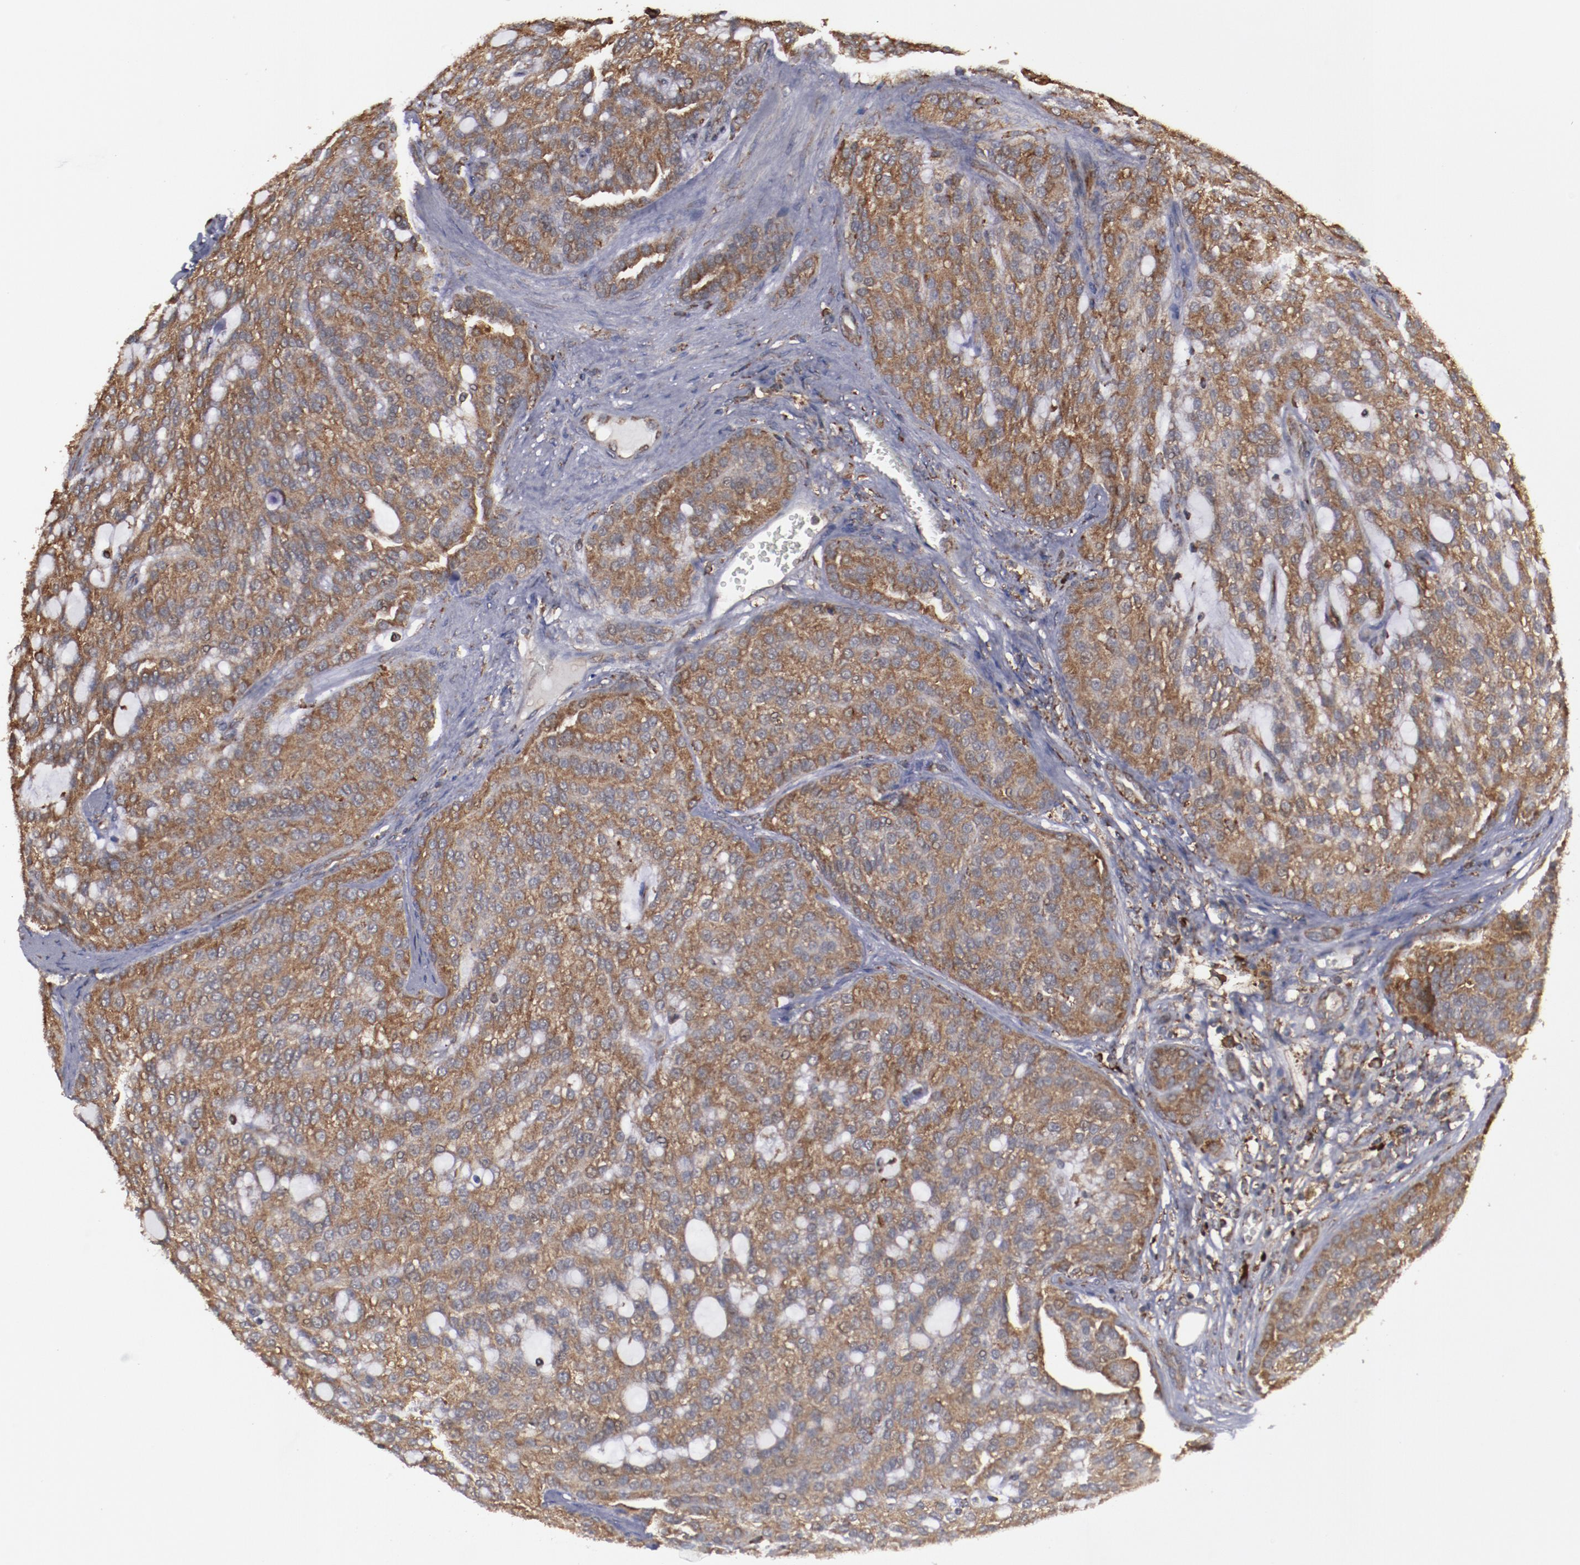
{"staining": {"intensity": "strong", "quantity": ">75%", "location": "cytoplasmic/membranous"}, "tissue": "renal cancer", "cell_type": "Tumor cells", "image_type": "cancer", "snomed": [{"axis": "morphology", "description": "Adenocarcinoma, NOS"}, {"axis": "topography", "description": "Kidney"}], "caption": "Protein analysis of renal cancer tissue shows strong cytoplasmic/membranous expression in about >75% of tumor cells.", "gene": "RPS4Y1", "patient": {"sex": "male", "age": 63}}